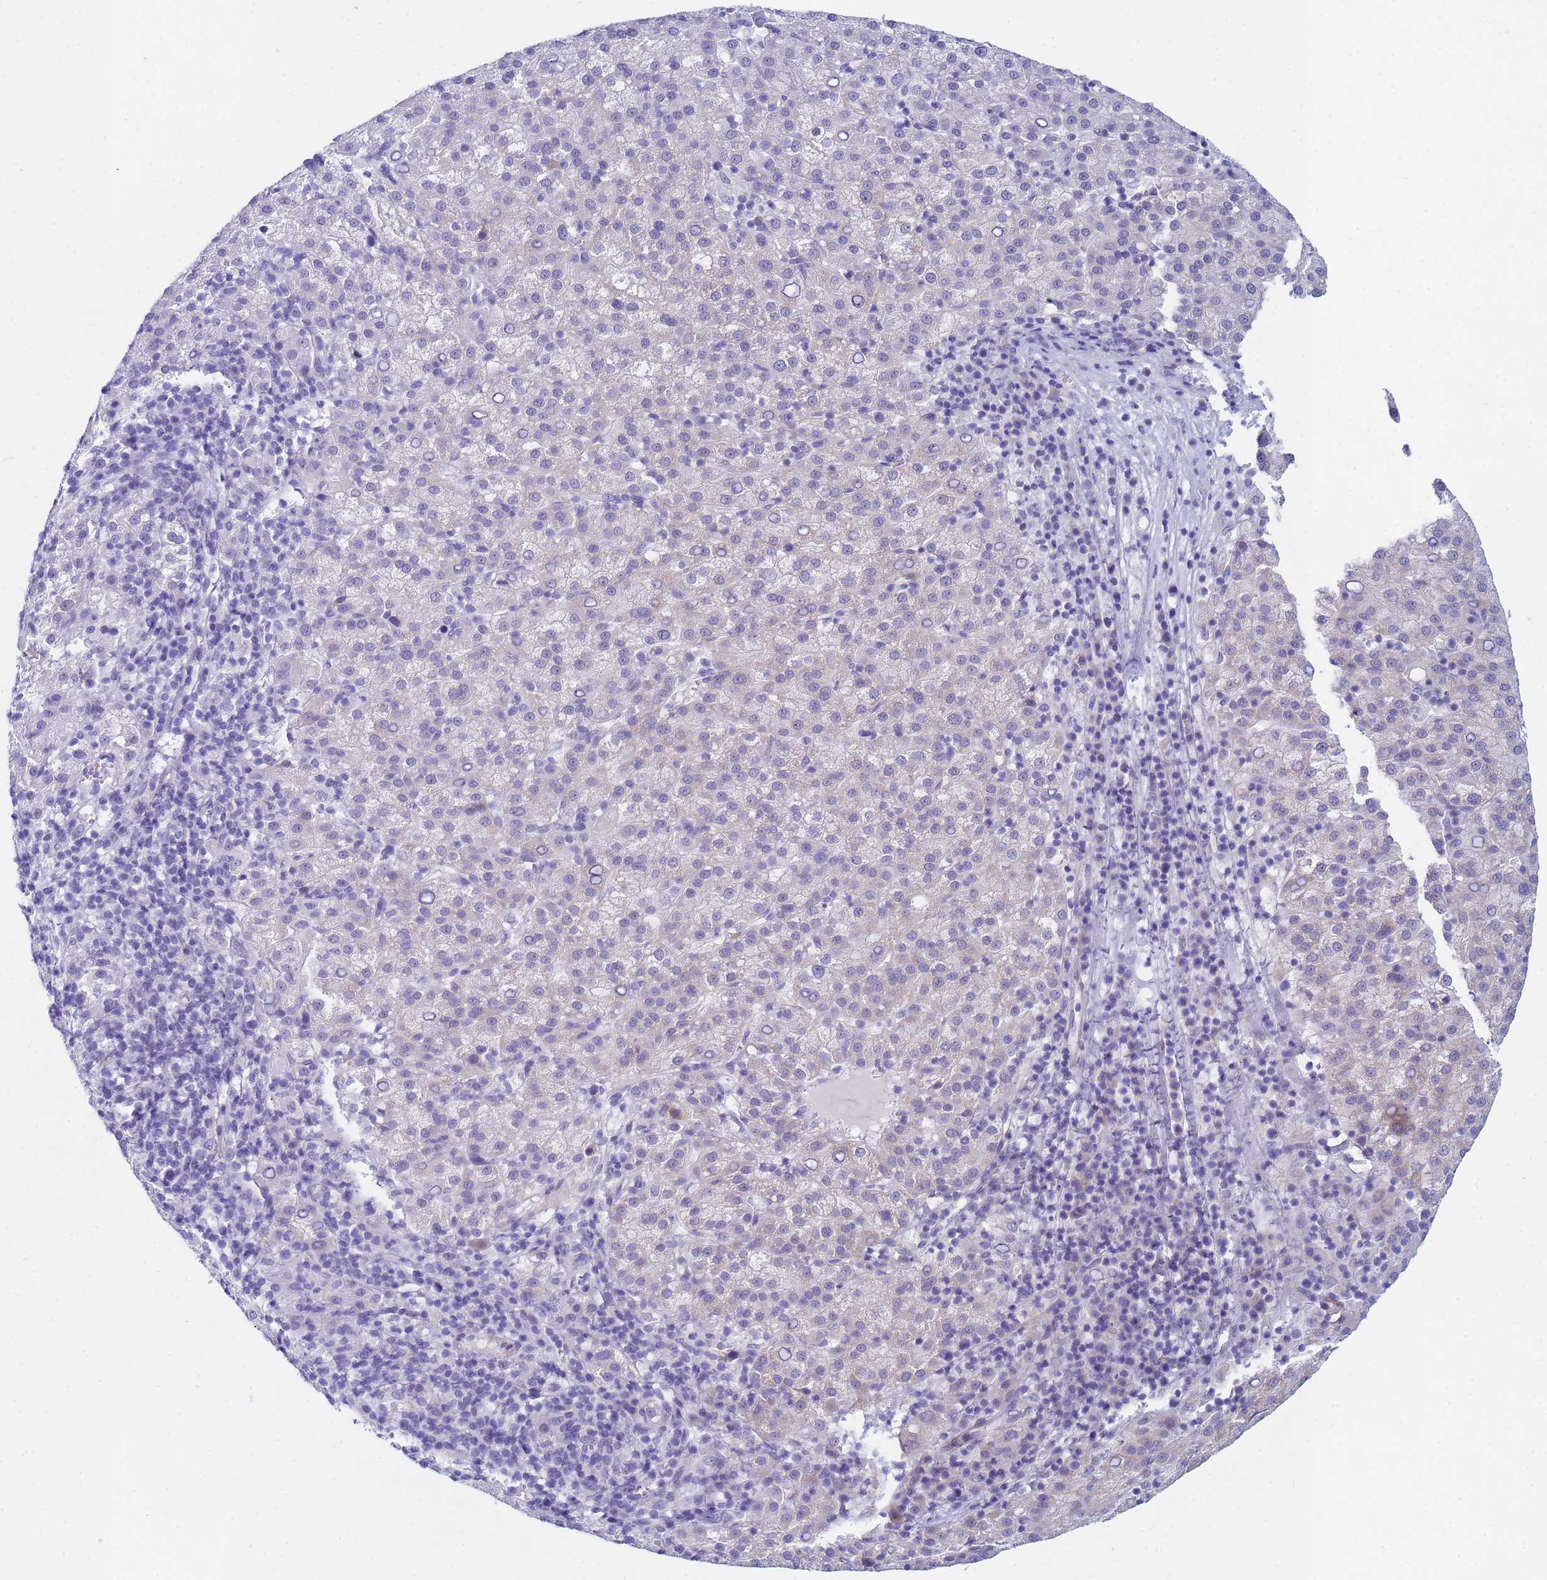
{"staining": {"intensity": "negative", "quantity": "none", "location": "none"}, "tissue": "liver cancer", "cell_type": "Tumor cells", "image_type": "cancer", "snomed": [{"axis": "morphology", "description": "Carcinoma, Hepatocellular, NOS"}, {"axis": "topography", "description": "Liver"}], "caption": "Micrograph shows no protein staining in tumor cells of liver hepatocellular carcinoma tissue.", "gene": "TNPO2", "patient": {"sex": "female", "age": 58}}